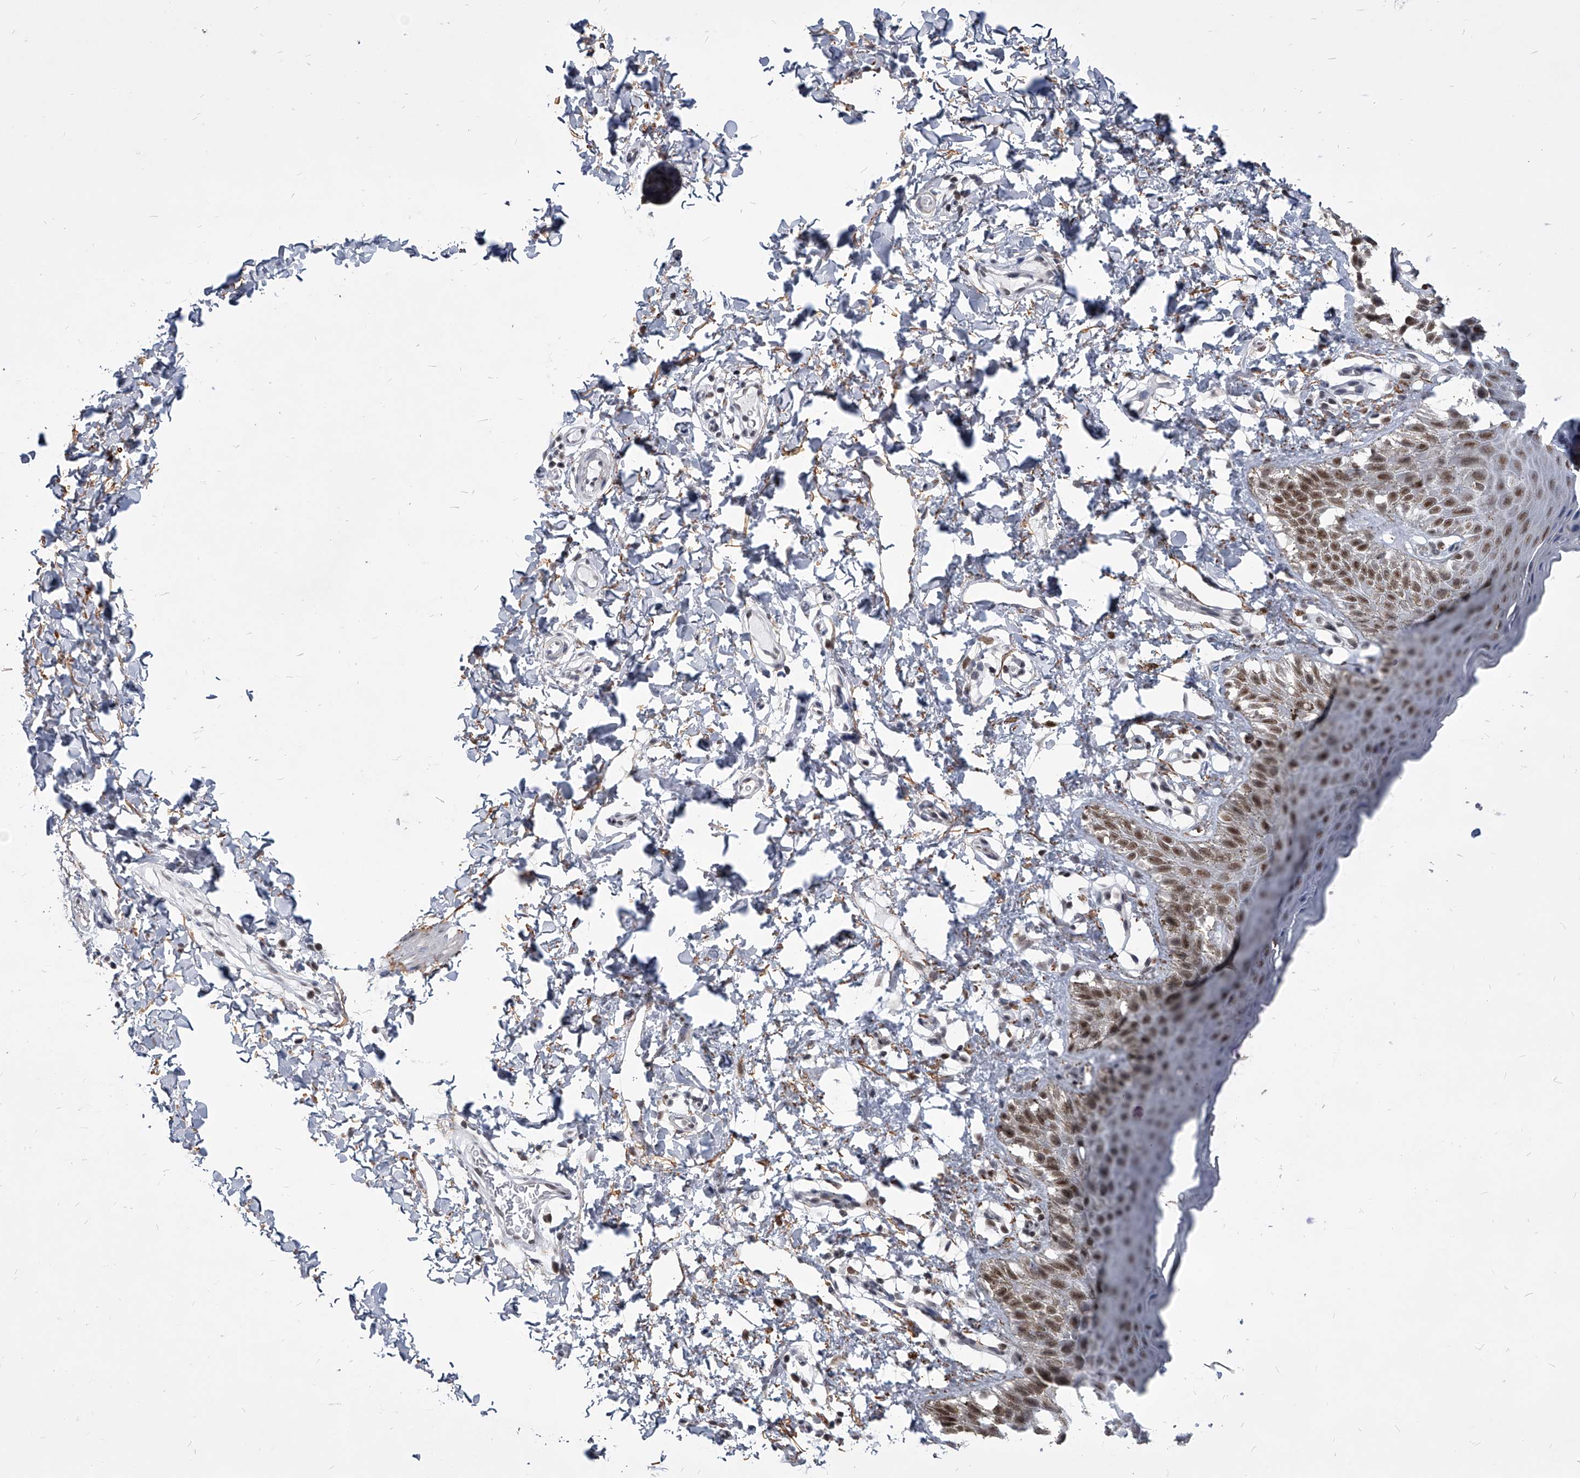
{"staining": {"intensity": "moderate", "quantity": ">75%", "location": "nuclear"}, "tissue": "skin", "cell_type": "Epidermal cells", "image_type": "normal", "snomed": [{"axis": "morphology", "description": "Normal tissue, NOS"}, {"axis": "topography", "description": "Anal"}], "caption": "High-power microscopy captured an immunohistochemistry (IHC) micrograph of unremarkable skin, revealing moderate nuclear positivity in approximately >75% of epidermal cells.", "gene": "PPIL4", "patient": {"sex": "male", "age": 44}}